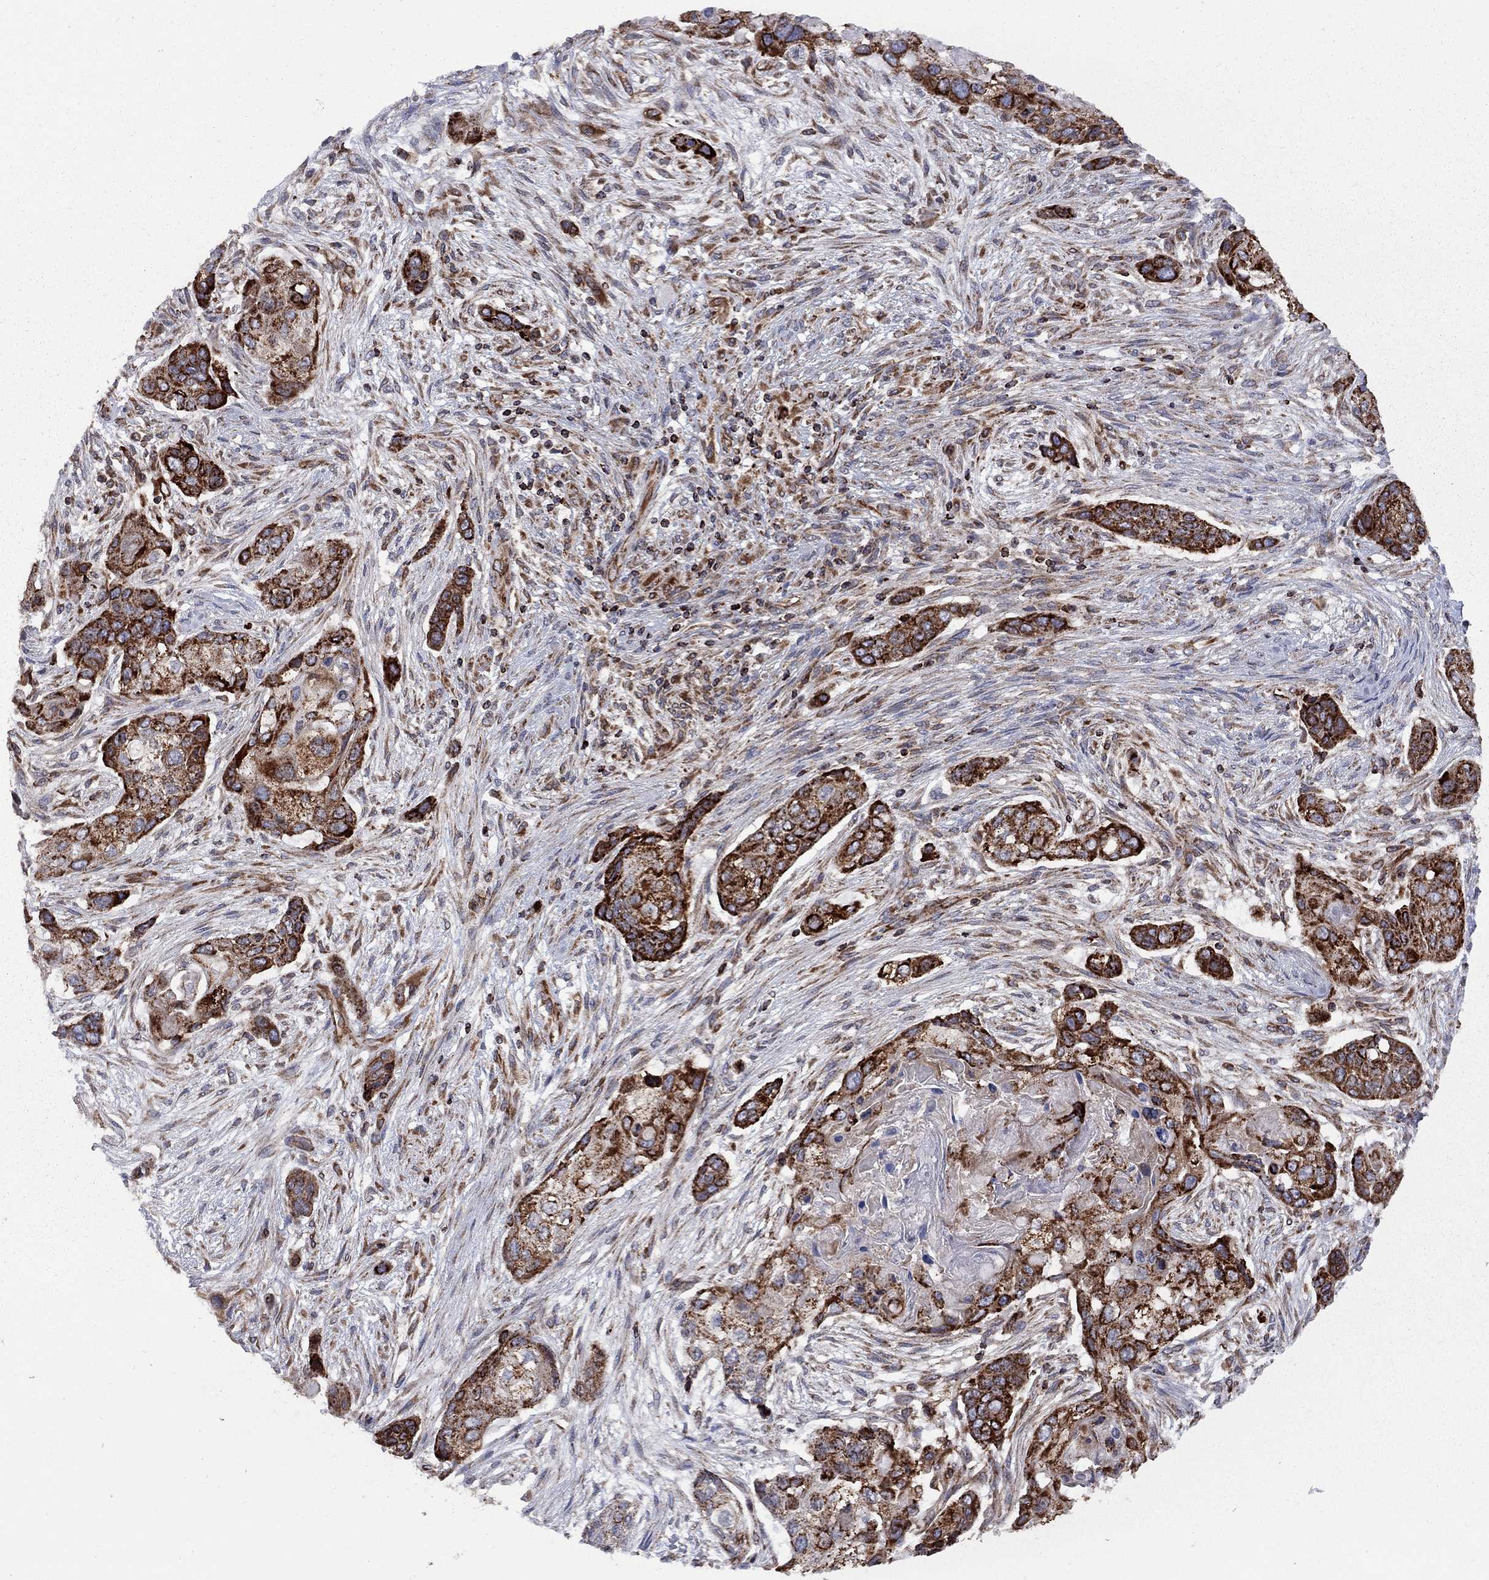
{"staining": {"intensity": "strong", "quantity": "25%-75%", "location": "cytoplasmic/membranous"}, "tissue": "lung cancer", "cell_type": "Tumor cells", "image_type": "cancer", "snomed": [{"axis": "morphology", "description": "Squamous cell carcinoma, NOS"}, {"axis": "topography", "description": "Lung"}], "caption": "Lung cancer (squamous cell carcinoma) tissue reveals strong cytoplasmic/membranous staining in approximately 25%-75% of tumor cells", "gene": "CLPTM1", "patient": {"sex": "male", "age": 69}}